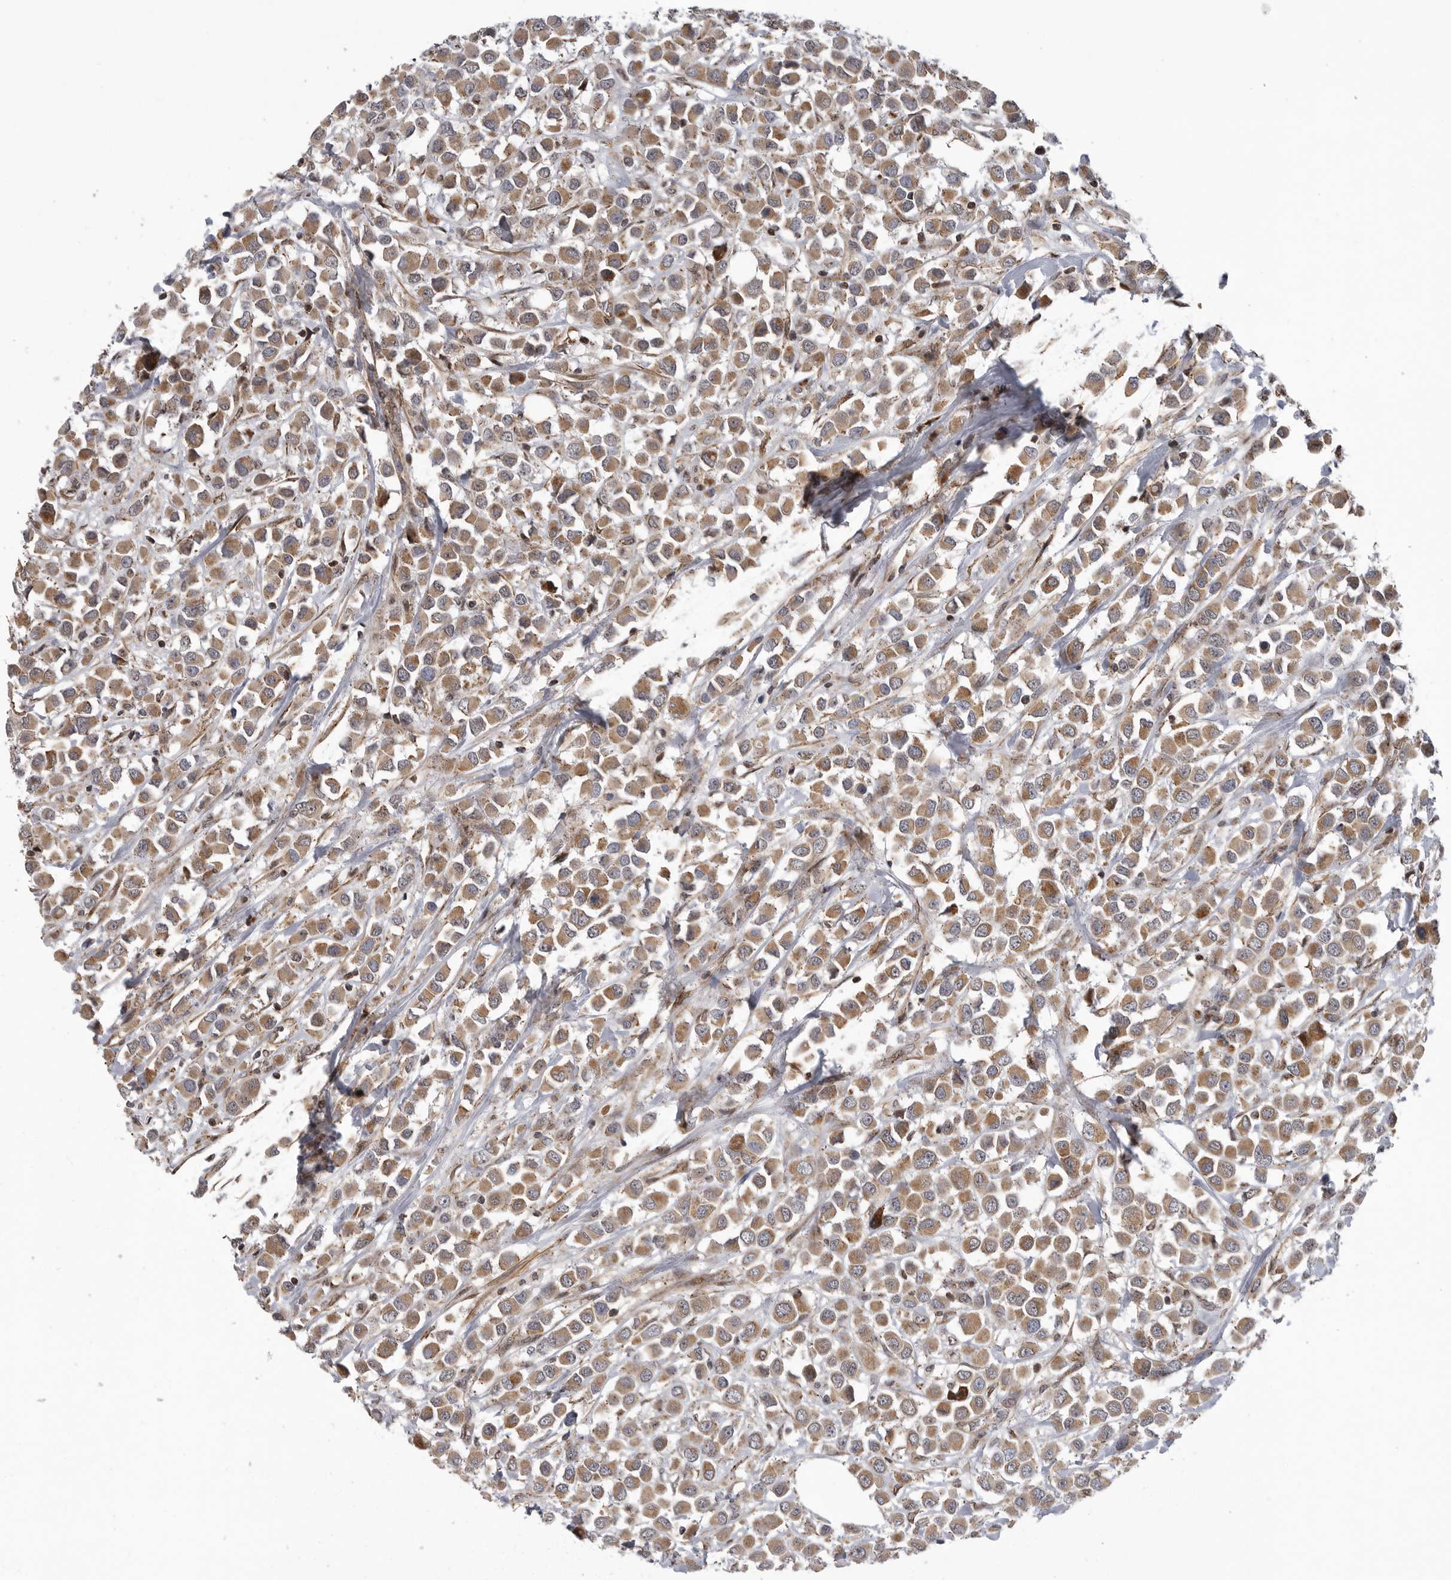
{"staining": {"intensity": "moderate", "quantity": ">75%", "location": "cytoplasmic/membranous"}, "tissue": "breast cancer", "cell_type": "Tumor cells", "image_type": "cancer", "snomed": [{"axis": "morphology", "description": "Duct carcinoma"}, {"axis": "topography", "description": "Breast"}], "caption": "Tumor cells show medium levels of moderate cytoplasmic/membranous staining in approximately >75% of cells in human breast cancer.", "gene": "TMPRSS11F", "patient": {"sex": "female", "age": 61}}